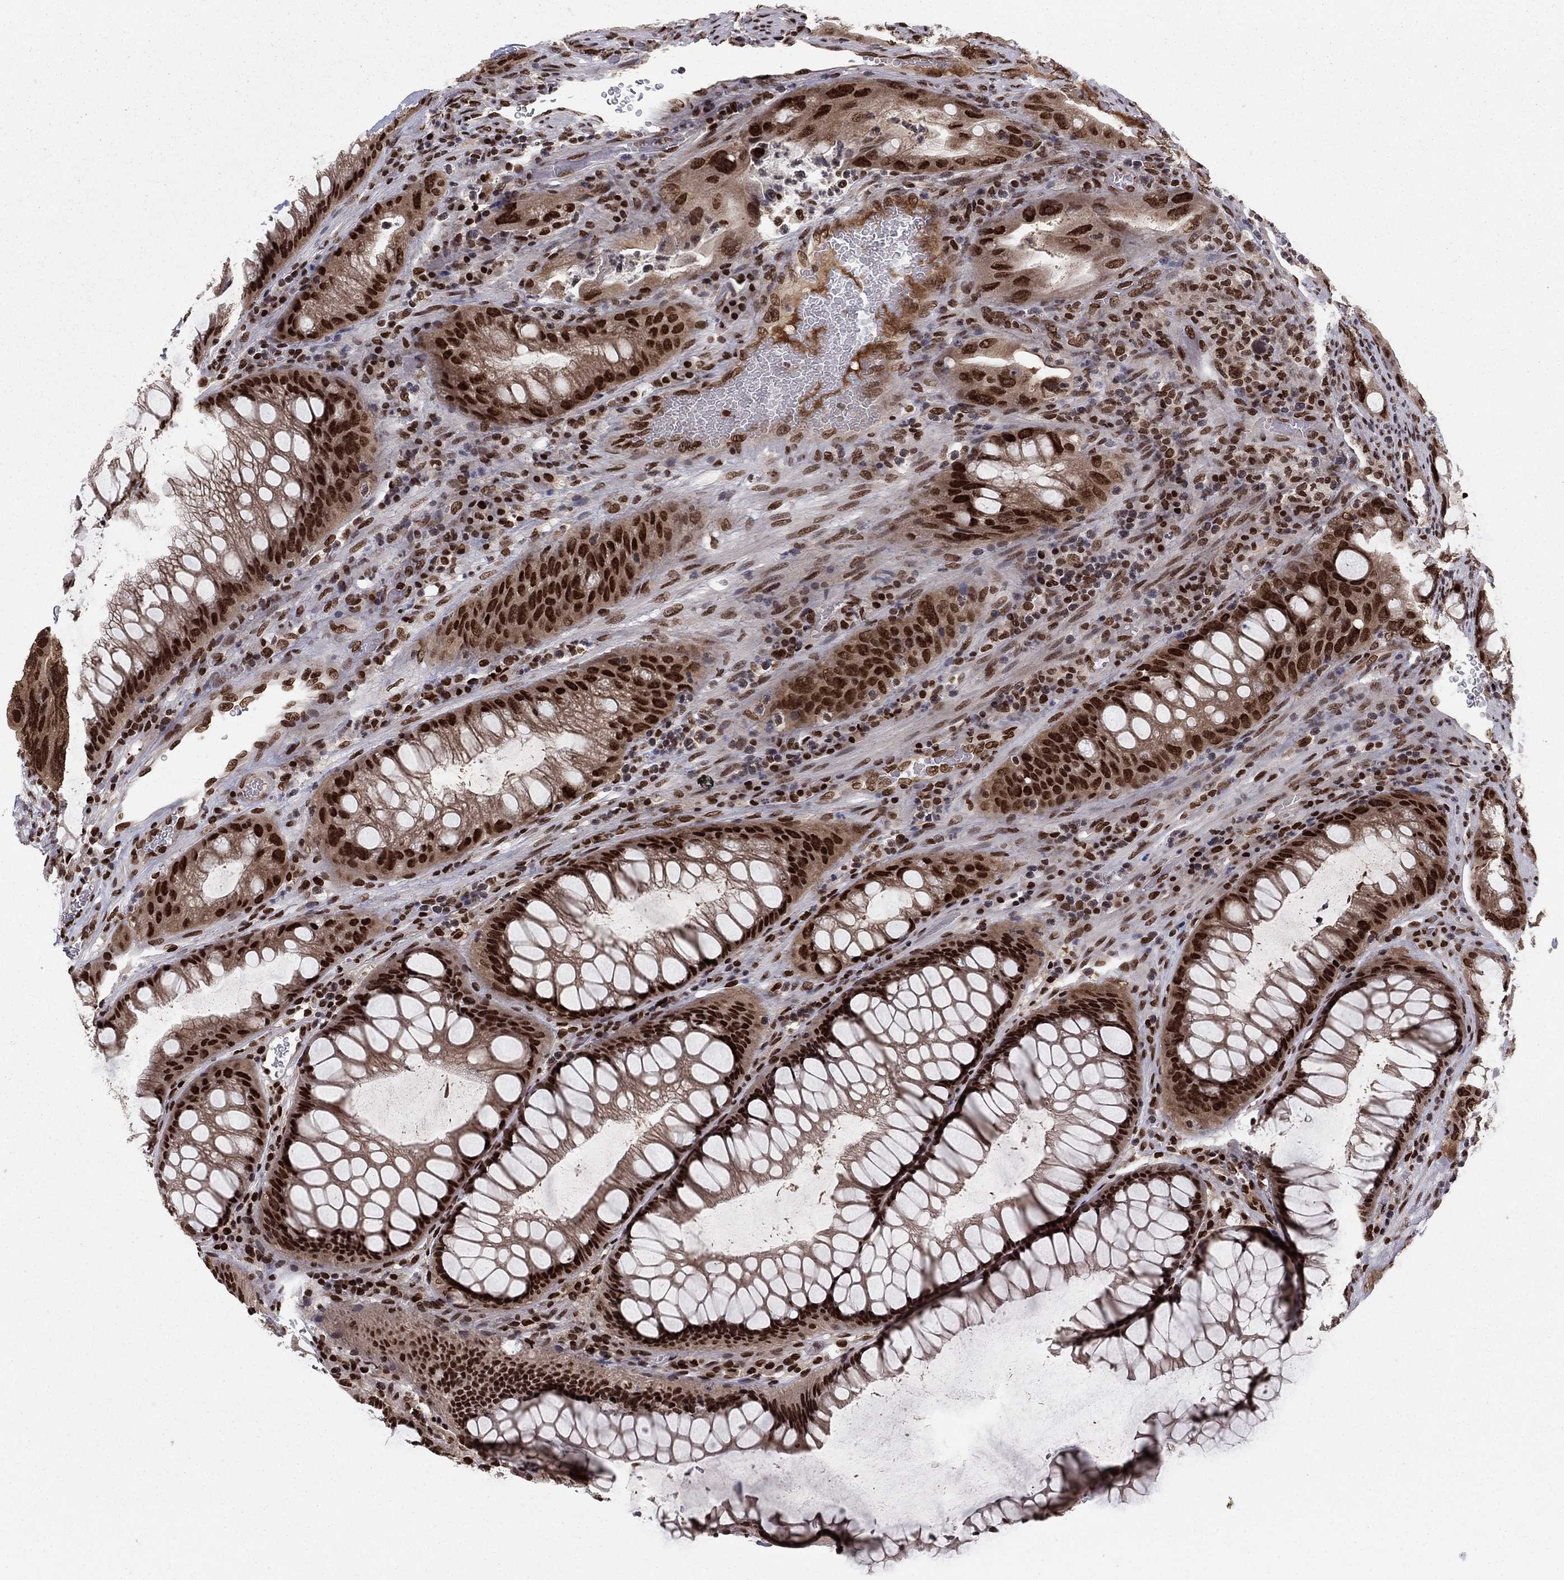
{"staining": {"intensity": "strong", "quantity": ">75%", "location": "nuclear"}, "tissue": "colorectal cancer", "cell_type": "Tumor cells", "image_type": "cancer", "snomed": [{"axis": "morphology", "description": "Adenocarcinoma, NOS"}, {"axis": "topography", "description": "Rectum"}], "caption": "High-magnification brightfield microscopy of colorectal cancer stained with DAB (brown) and counterstained with hematoxylin (blue). tumor cells exhibit strong nuclear positivity is seen in about>75% of cells.", "gene": "USP54", "patient": {"sex": "male", "age": 63}}